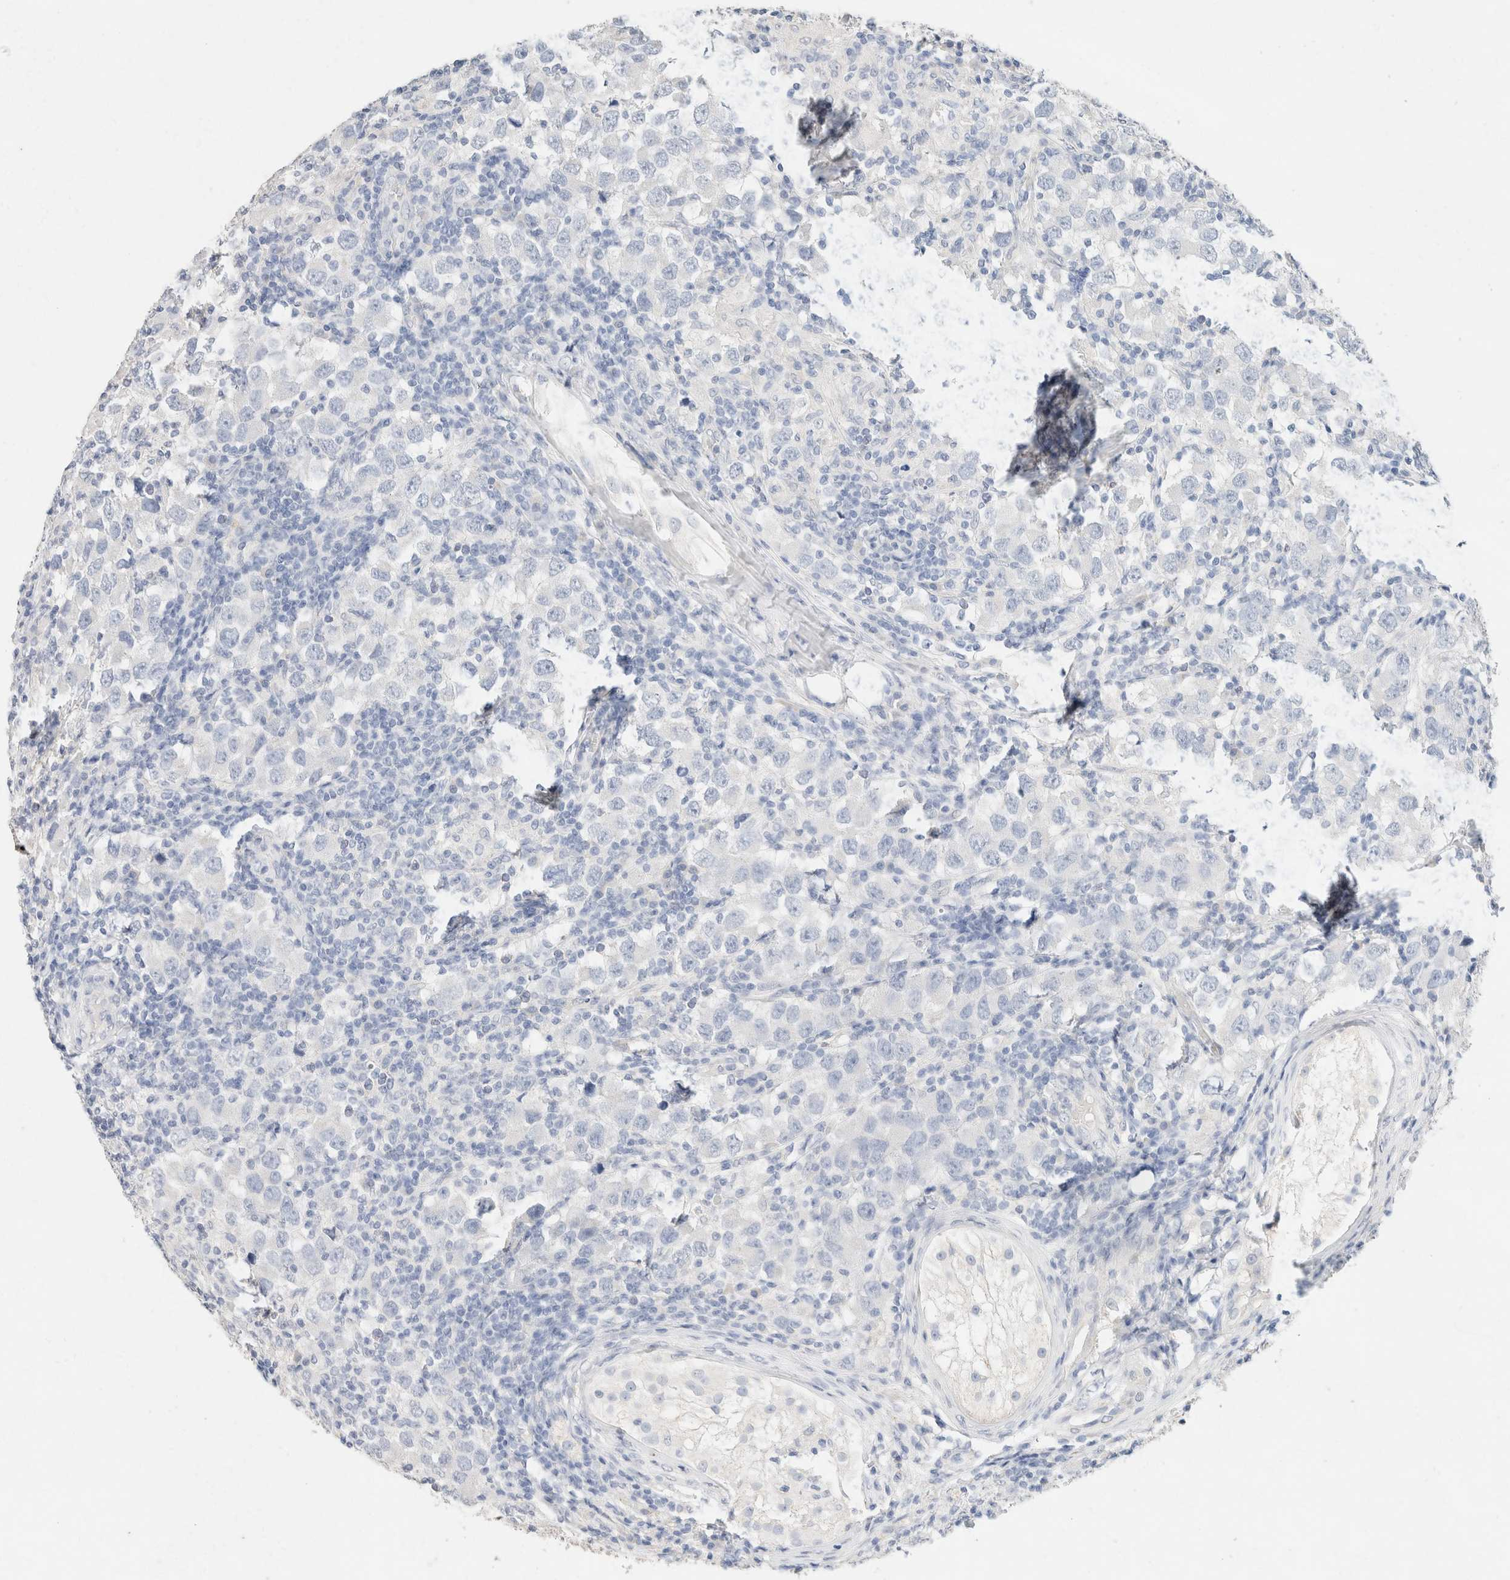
{"staining": {"intensity": "negative", "quantity": "none", "location": "none"}, "tissue": "testis cancer", "cell_type": "Tumor cells", "image_type": "cancer", "snomed": [{"axis": "morphology", "description": "Carcinoma, Embryonal, NOS"}, {"axis": "topography", "description": "Testis"}], "caption": "This is an immunohistochemistry (IHC) histopathology image of human testis cancer (embryonal carcinoma). There is no expression in tumor cells.", "gene": "CA12", "patient": {"sex": "male", "age": 21}}